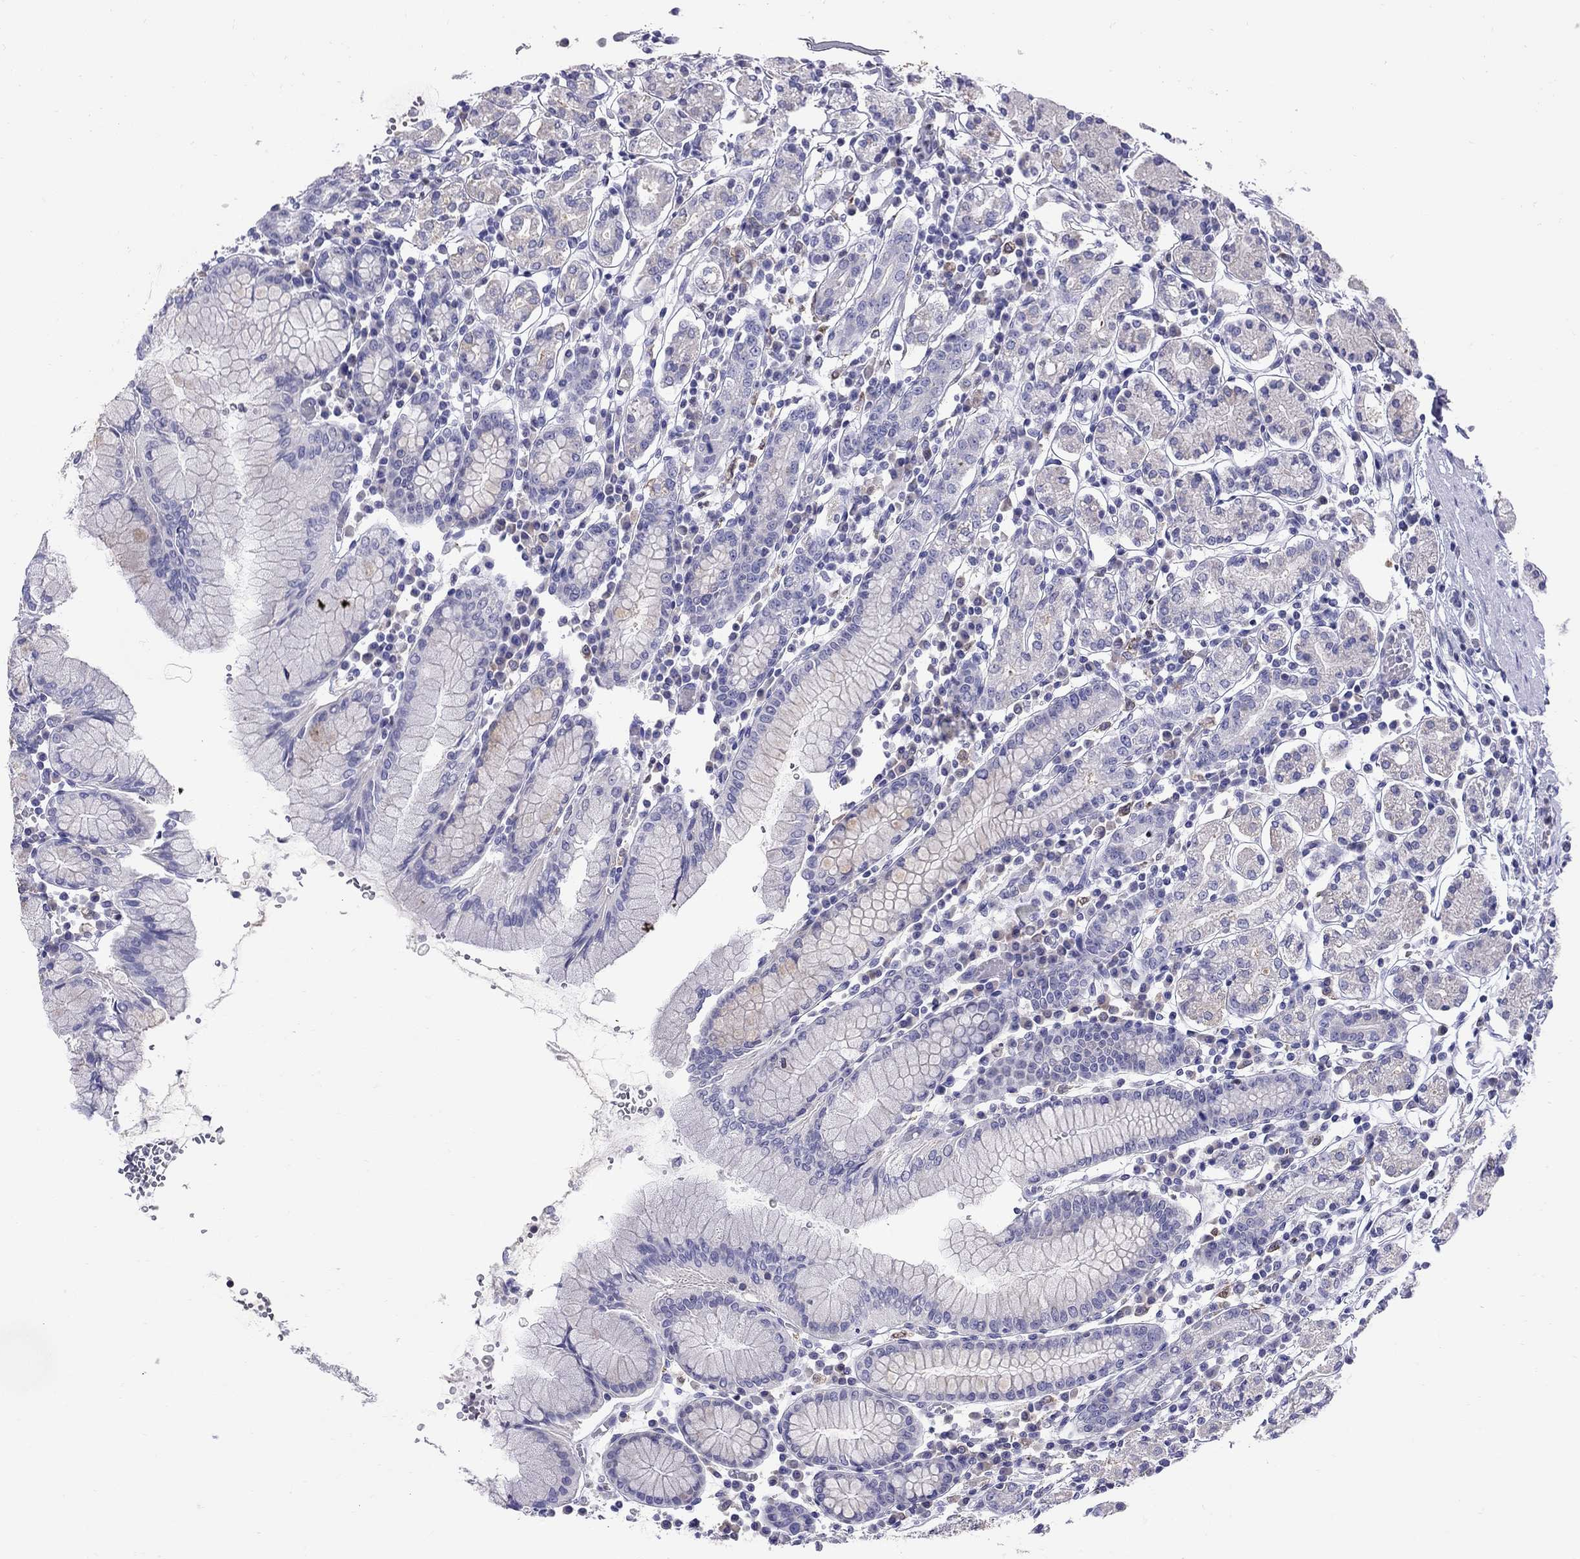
{"staining": {"intensity": "negative", "quantity": "none", "location": "none"}, "tissue": "stomach", "cell_type": "Glandular cells", "image_type": "normal", "snomed": [{"axis": "morphology", "description": "Normal tissue, NOS"}, {"axis": "topography", "description": "Stomach, upper"}, {"axis": "topography", "description": "Stomach"}], "caption": "A histopathology image of stomach stained for a protein displays no brown staining in glandular cells. (Brightfield microscopy of DAB immunohistochemistry (IHC) at high magnification).", "gene": "SLC46A2", "patient": {"sex": "male", "age": 62}}